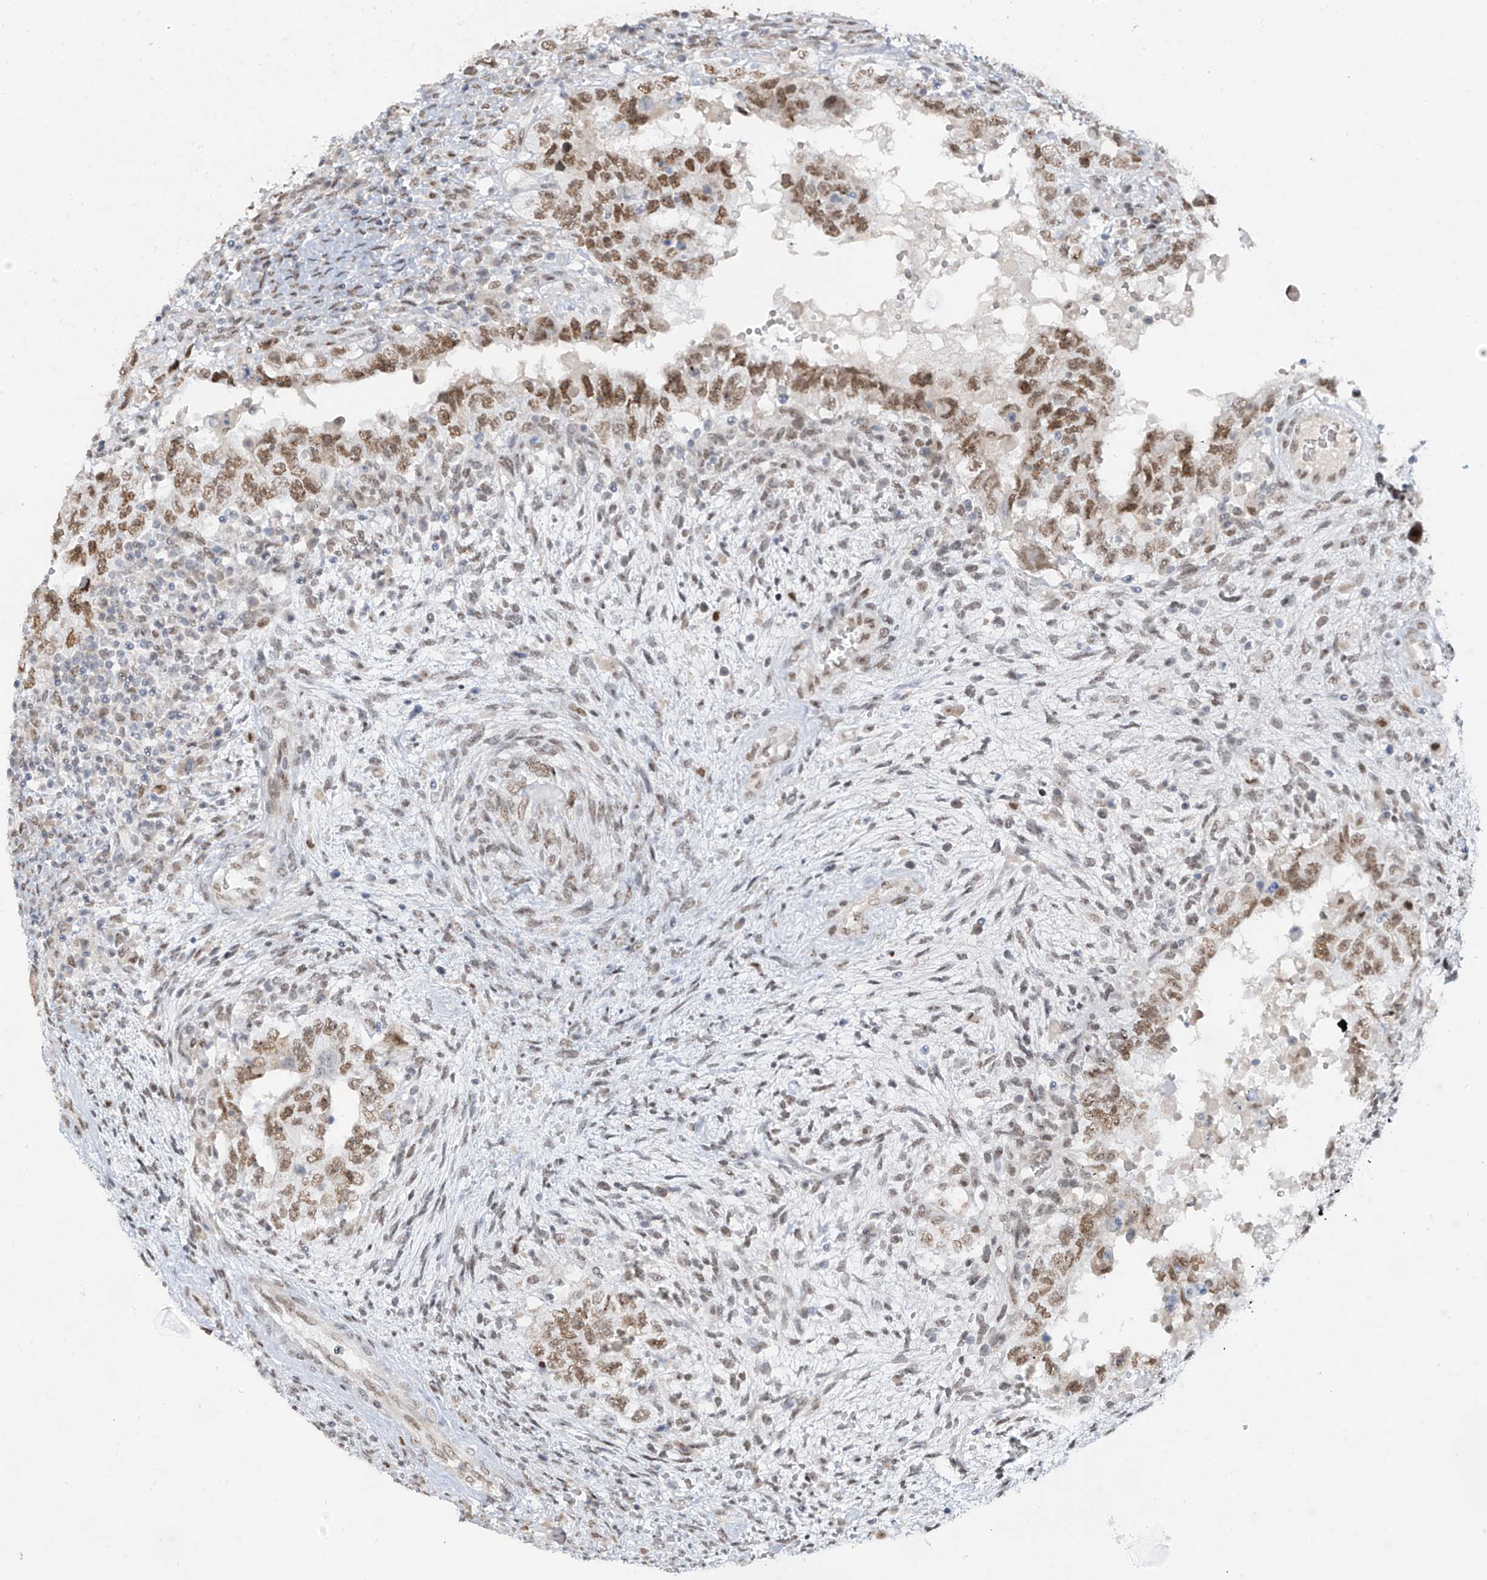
{"staining": {"intensity": "moderate", "quantity": ">75%", "location": "nuclear"}, "tissue": "testis cancer", "cell_type": "Tumor cells", "image_type": "cancer", "snomed": [{"axis": "morphology", "description": "Carcinoma, Embryonal, NOS"}, {"axis": "topography", "description": "Testis"}], "caption": "Protein analysis of testis cancer tissue exhibits moderate nuclear staining in approximately >75% of tumor cells. Using DAB (3,3'-diaminobenzidine) (brown) and hematoxylin (blue) stains, captured at high magnification using brightfield microscopy.", "gene": "MCM9", "patient": {"sex": "male", "age": 26}}